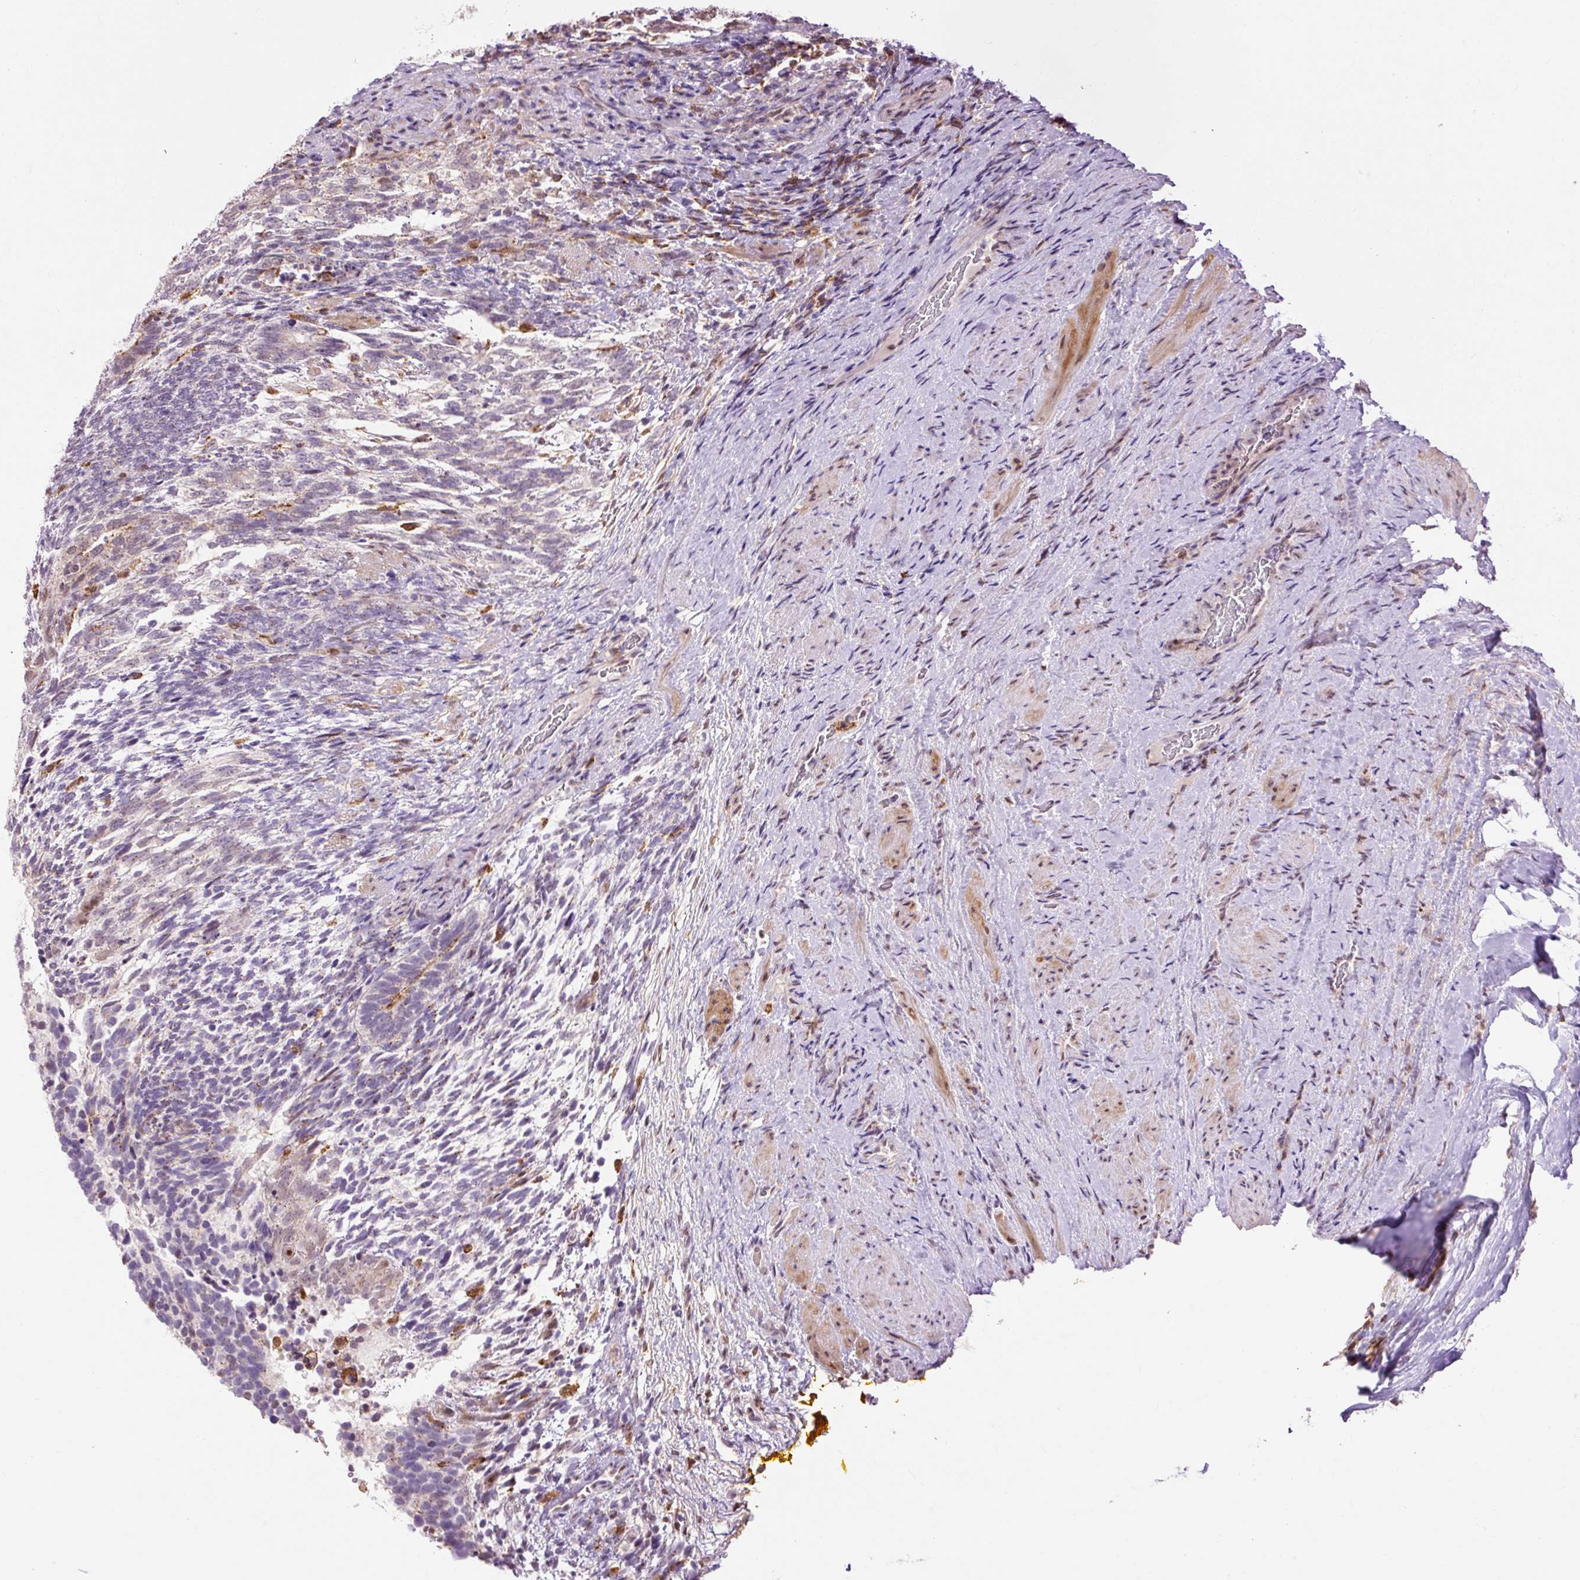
{"staining": {"intensity": "weak", "quantity": "<25%", "location": "nuclear"}, "tissue": "testis cancer", "cell_type": "Tumor cells", "image_type": "cancer", "snomed": [{"axis": "morphology", "description": "Carcinoma, Embryonal, NOS"}, {"axis": "topography", "description": "Testis"}], "caption": "The immunohistochemistry (IHC) histopathology image has no significant positivity in tumor cells of embryonal carcinoma (testis) tissue.", "gene": "LY86", "patient": {"sex": "male", "age": 23}}